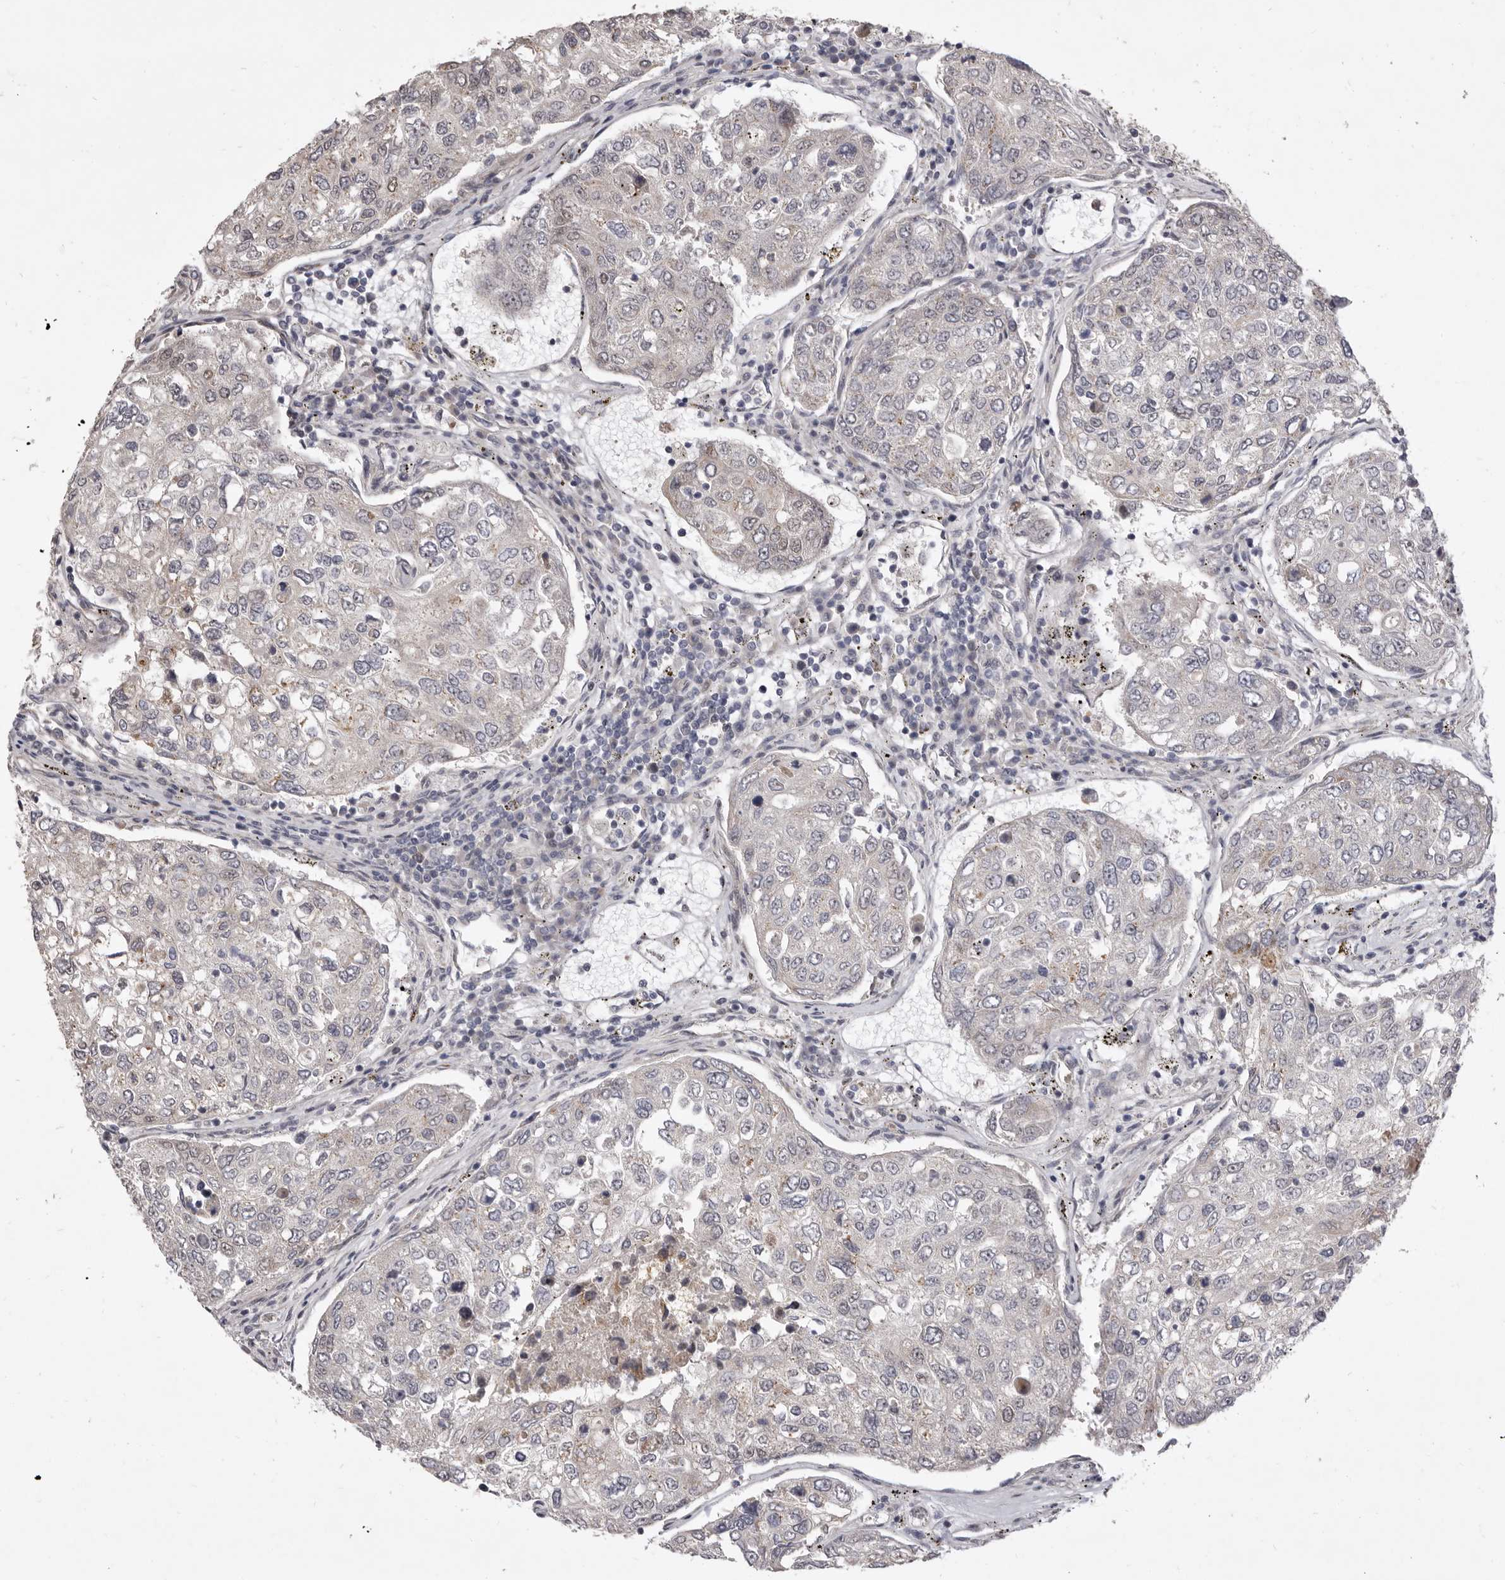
{"staining": {"intensity": "negative", "quantity": "none", "location": "none"}, "tissue": "urothelial cancer", "cell_type": "Tumor cells", "image_type": "cancer", "snomed": [{"axis": "morphology", "description": "Urothelial carcinoma, High grade"}, {"axis": "topography", "description": "Lymph node"}, {"axis": "topography", "description": "Urinary bladder"}], "caption": "Urothelial cancer stained for a protein using immunohistochemistry (IHC) displays no positivity tumor cells.", "gene": "TBC1D8B", "patient": {"sex": "male", "age": 51}}